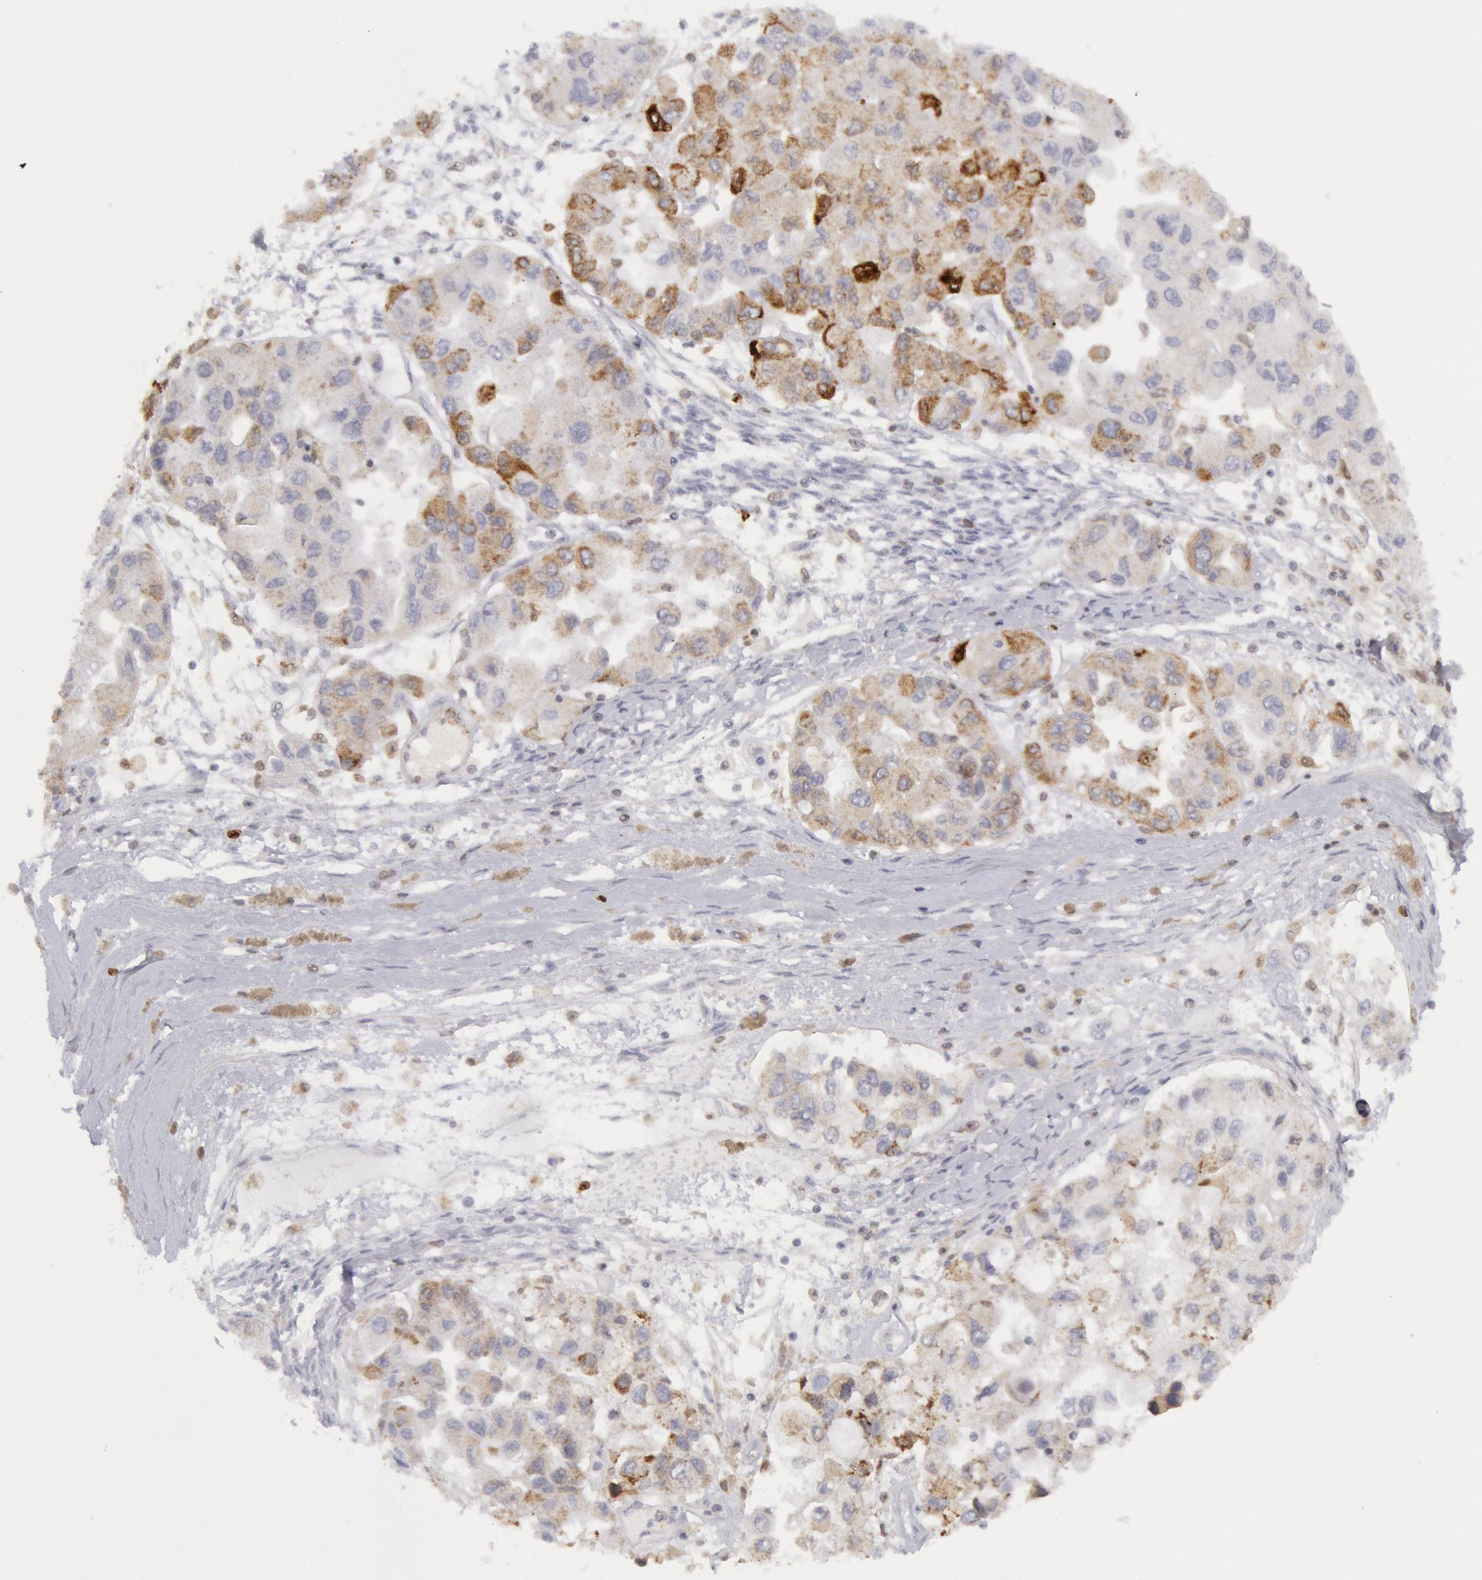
{"staining": {"intensity": "moderate", "quantity": "<25%", "location": "cytoplasmic/membranous"}, "tissue": "ovarian cancer", "cell_type": "Tumor cells", "image_type": "cancer", "snomed": [{"axis": "morphology", "description": "Cystadenocarcinoma, serous, NOS"}, {"axis": "topography", "description": "Ovary"}], "caption": "Serous cystadenocarcinoma (ovarian) tissue reveals moderate cytoplasmic/membranous expression in approximately <25% of tumor cells", "gene": "PTGS2", "patient": {"sex": "female", "age": 84}}